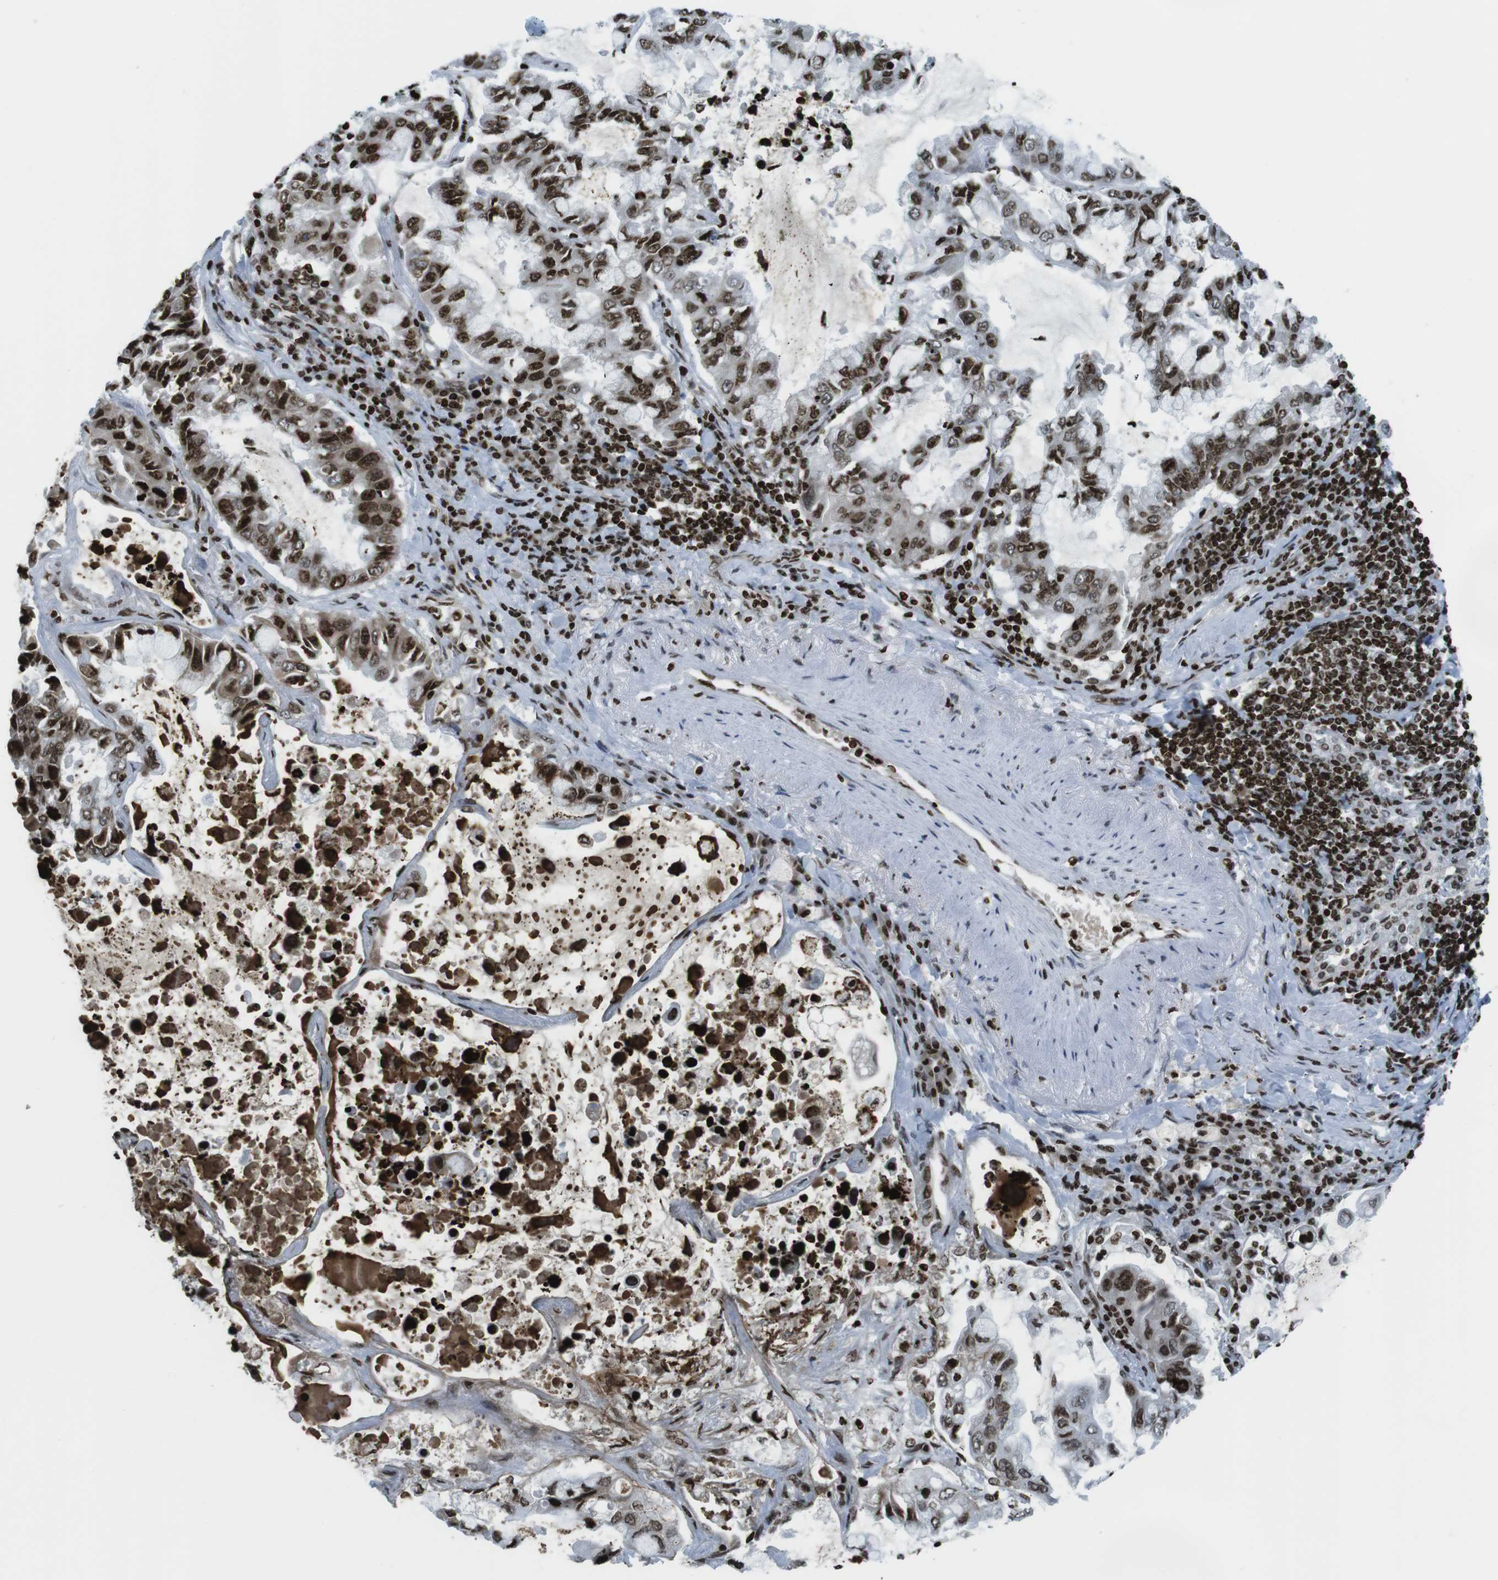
{"staining": {"intensity": "strong", "quantity": ">75%", "location": "nuclear"}, "tissue": "lung cancer", "cell_type": "Tumor cells", "image_type": "cancer", "snomed": [{"axis": "morphology", "description": "Adenocarcinoma, NOS"}, {"axis": "topography", "description": "Lung"}], "caption": "Immunohistochemistry (IHC) (DAB) staining of lung cancer (adenocarcinoma) exhibits strong nuclear protein expression in approximately >75% of tumor cells.", "gene": "H2AC8", "patient": {"sex": "male", "age": 64}}